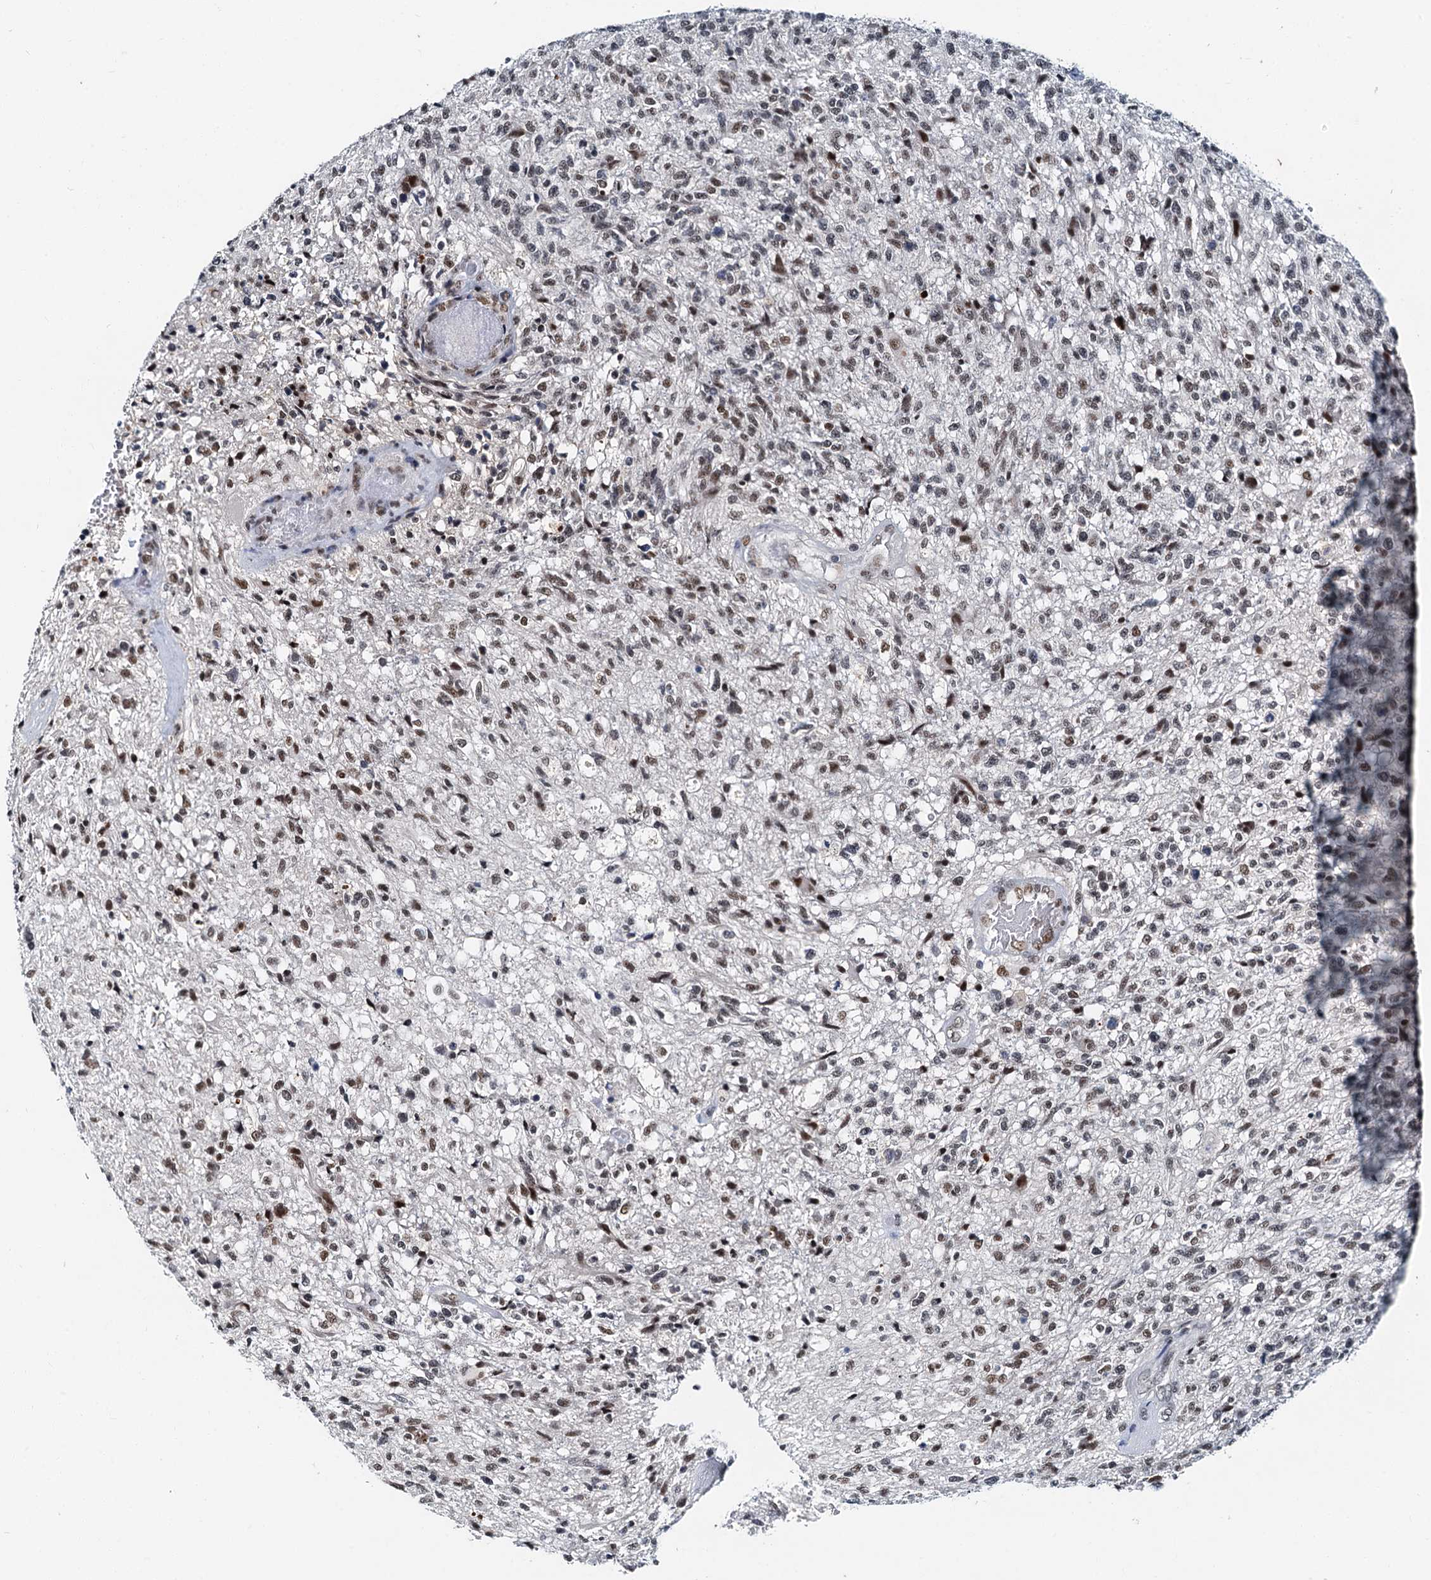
{"staining": {"intensity": "moderate", "quantity": ">75%", "location": "nuclear"}, "tissue": "glioma", "cell_type": "Tumor cells", "image_type": "cancer", "snomed": [{"axis": "morphology", "description": "Glioma, malignant, High grade"}, {"axis": "topography", "description": "Brain"}], "caption": "High-magnification brightfield microscopy of glioma stained with DAB (3,3'-diaminobenzidine) (brown) and counterstained with hematoxylin (blue). tumor cells exhibit moderate nuclear positivity is present in approximately>75% of cells.", "gene": "SNRPD1", "patient": {"sex": "male", "age": 56}}